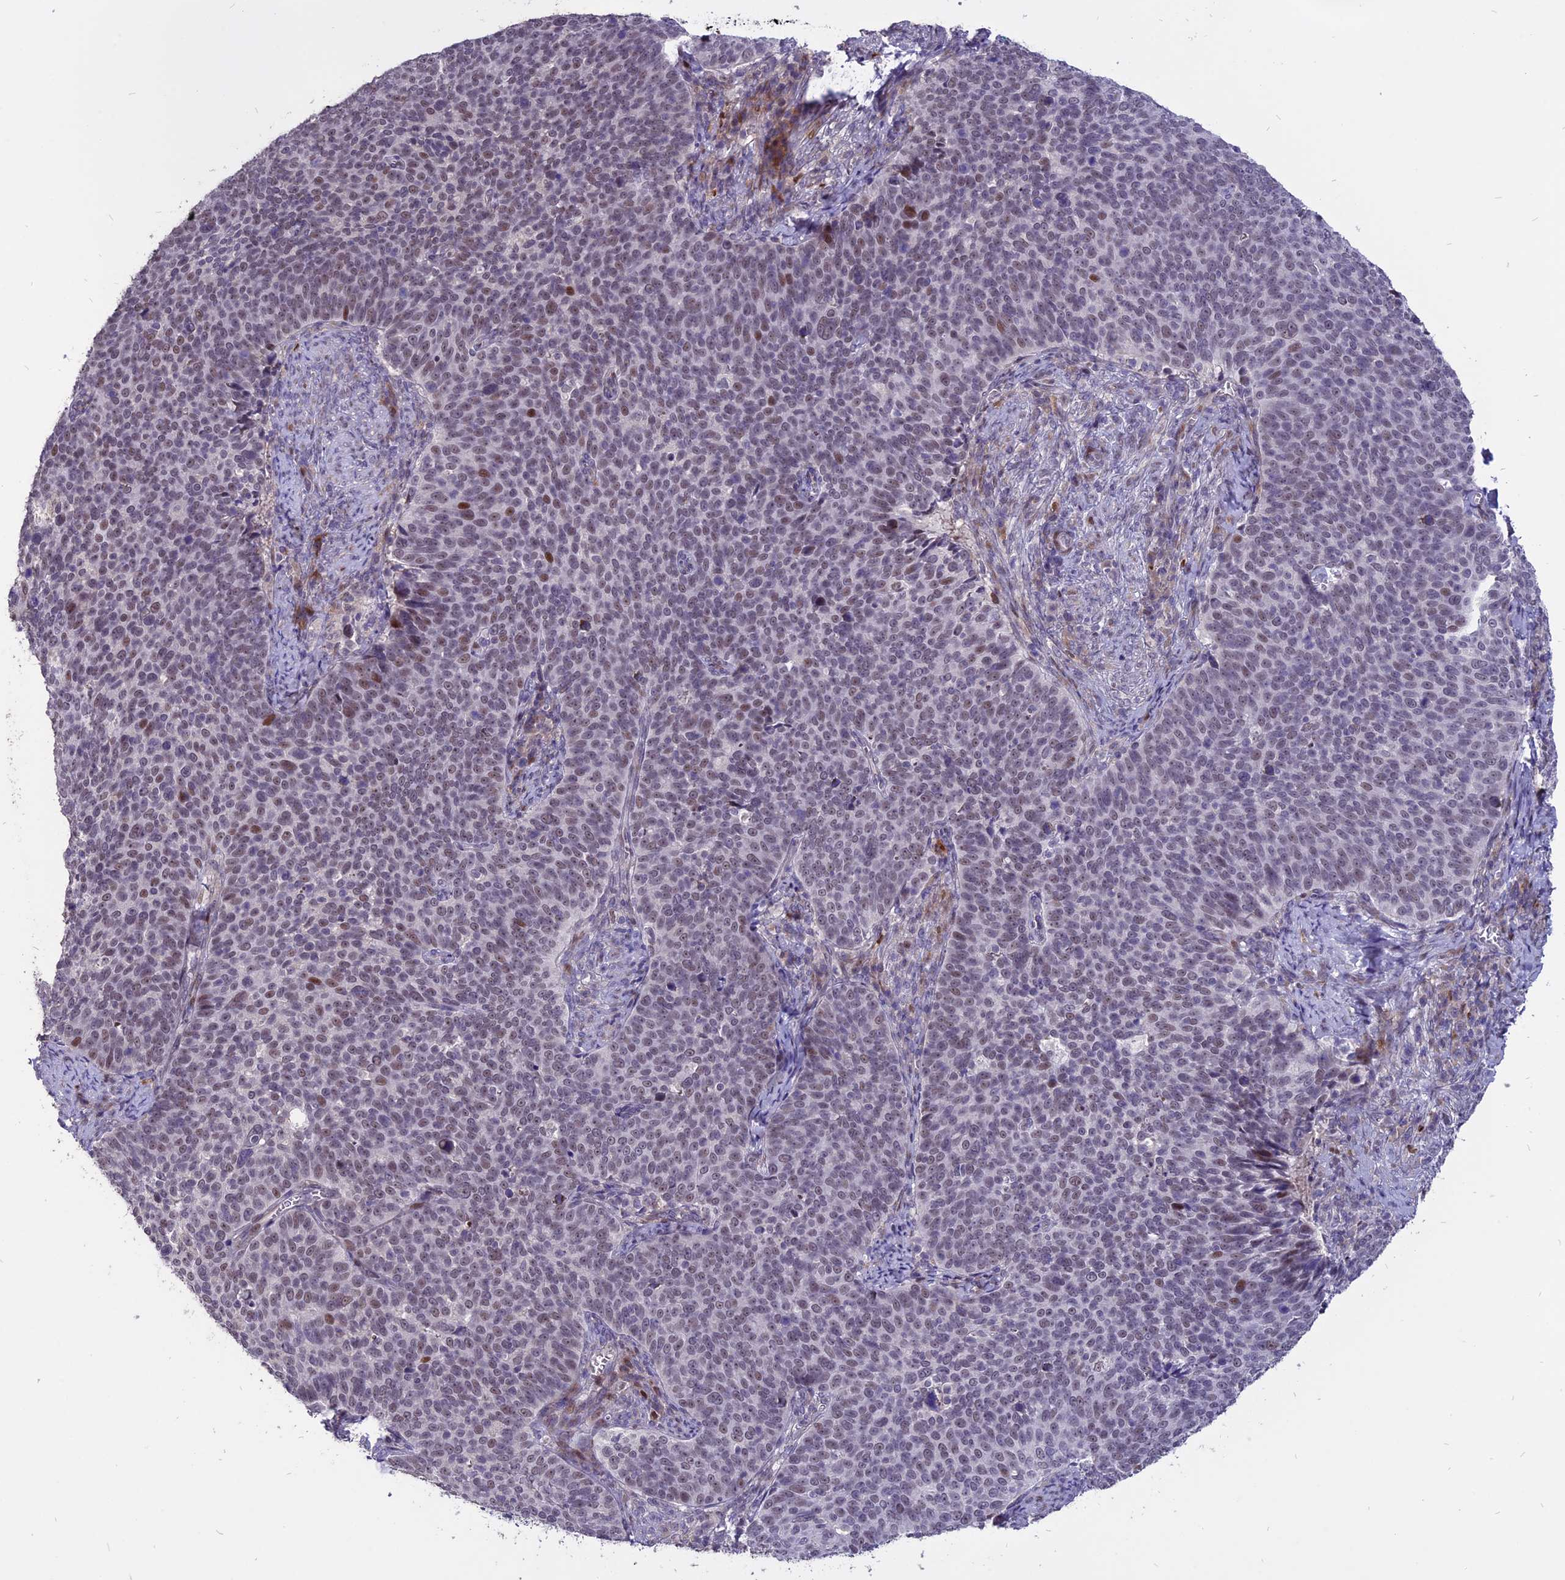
{"staining": {"intensity": "weak", "quantity": "25%-75%", "location": "nuclear"}, "tissue": "cervical cancer", "cell_type": "Tumor cells", "image_type": "cancer", "snomed": [{"axis": "morphology", "description": "Normal tissue, NOS"}, {"axis": "morphology", "description": "Squamous cell carcinoma, NOS"}, {"axis": "topography", "description": "Cervix"}], "caption": "Protein staining of cervical cancer (squamous cell carcinoma) tissue reveals weak nuclear staining in approximately 25%-75% of tumor cells.", "gene": "TMEM263", "patient": {"sex": "female", "age": 39}}